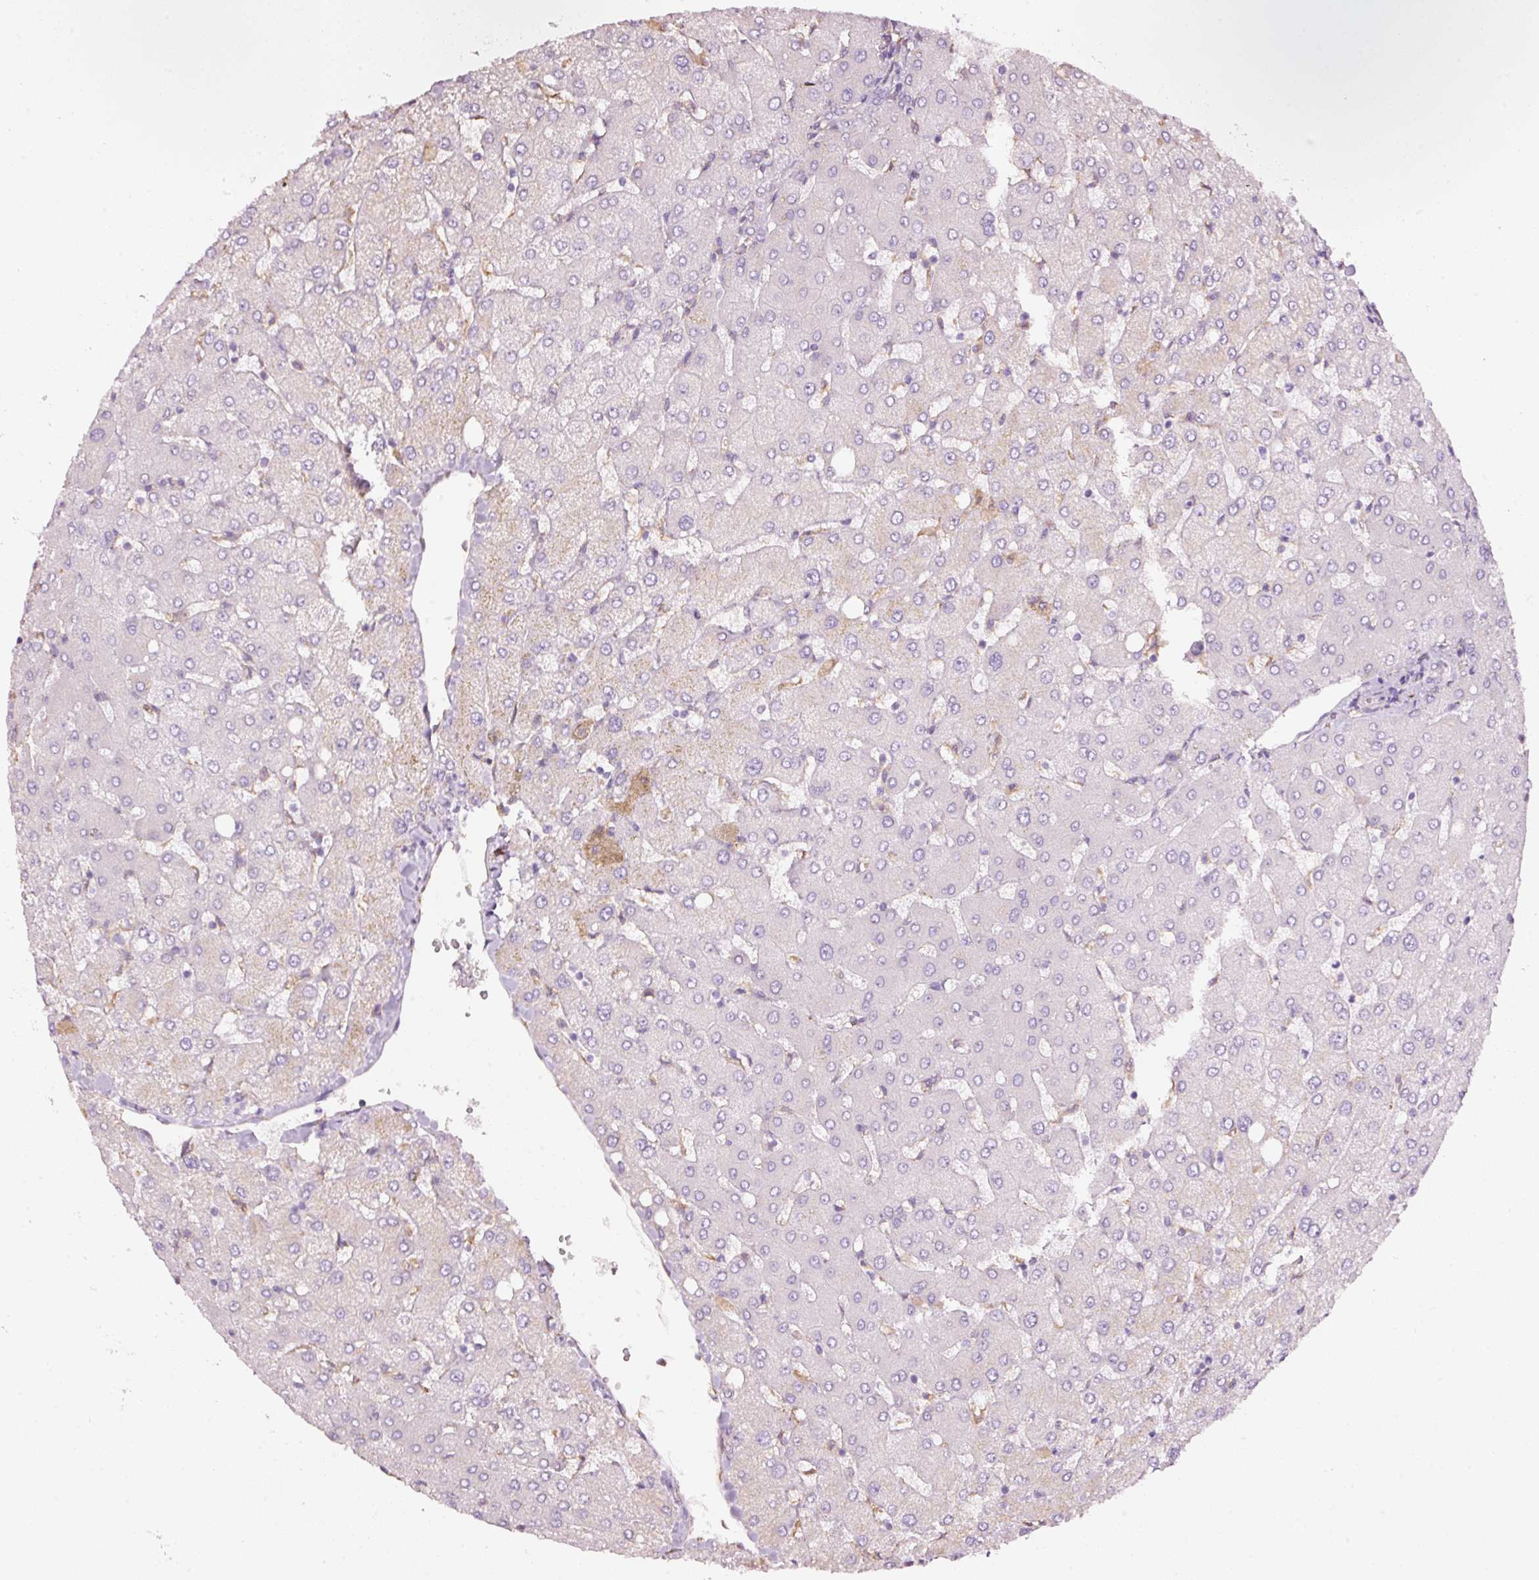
{"staining": {"intensity": "negative", "quantity": "none", "location": "none"}, "tissue": "liver", "cell_type": "Cholangiocytes", "image_type": "normal", "snomed": [{"axis": "morphology", "description": "Normal tissue, NOS"}, {"axis": "topography", "description": "Liver"}], "caption": "Cholangiocytes are negative for protein expression in benign human liver. (DAB IHC, high magnification).", "gene": "GCG", "patient": {"sex": "female", "age": 54}}